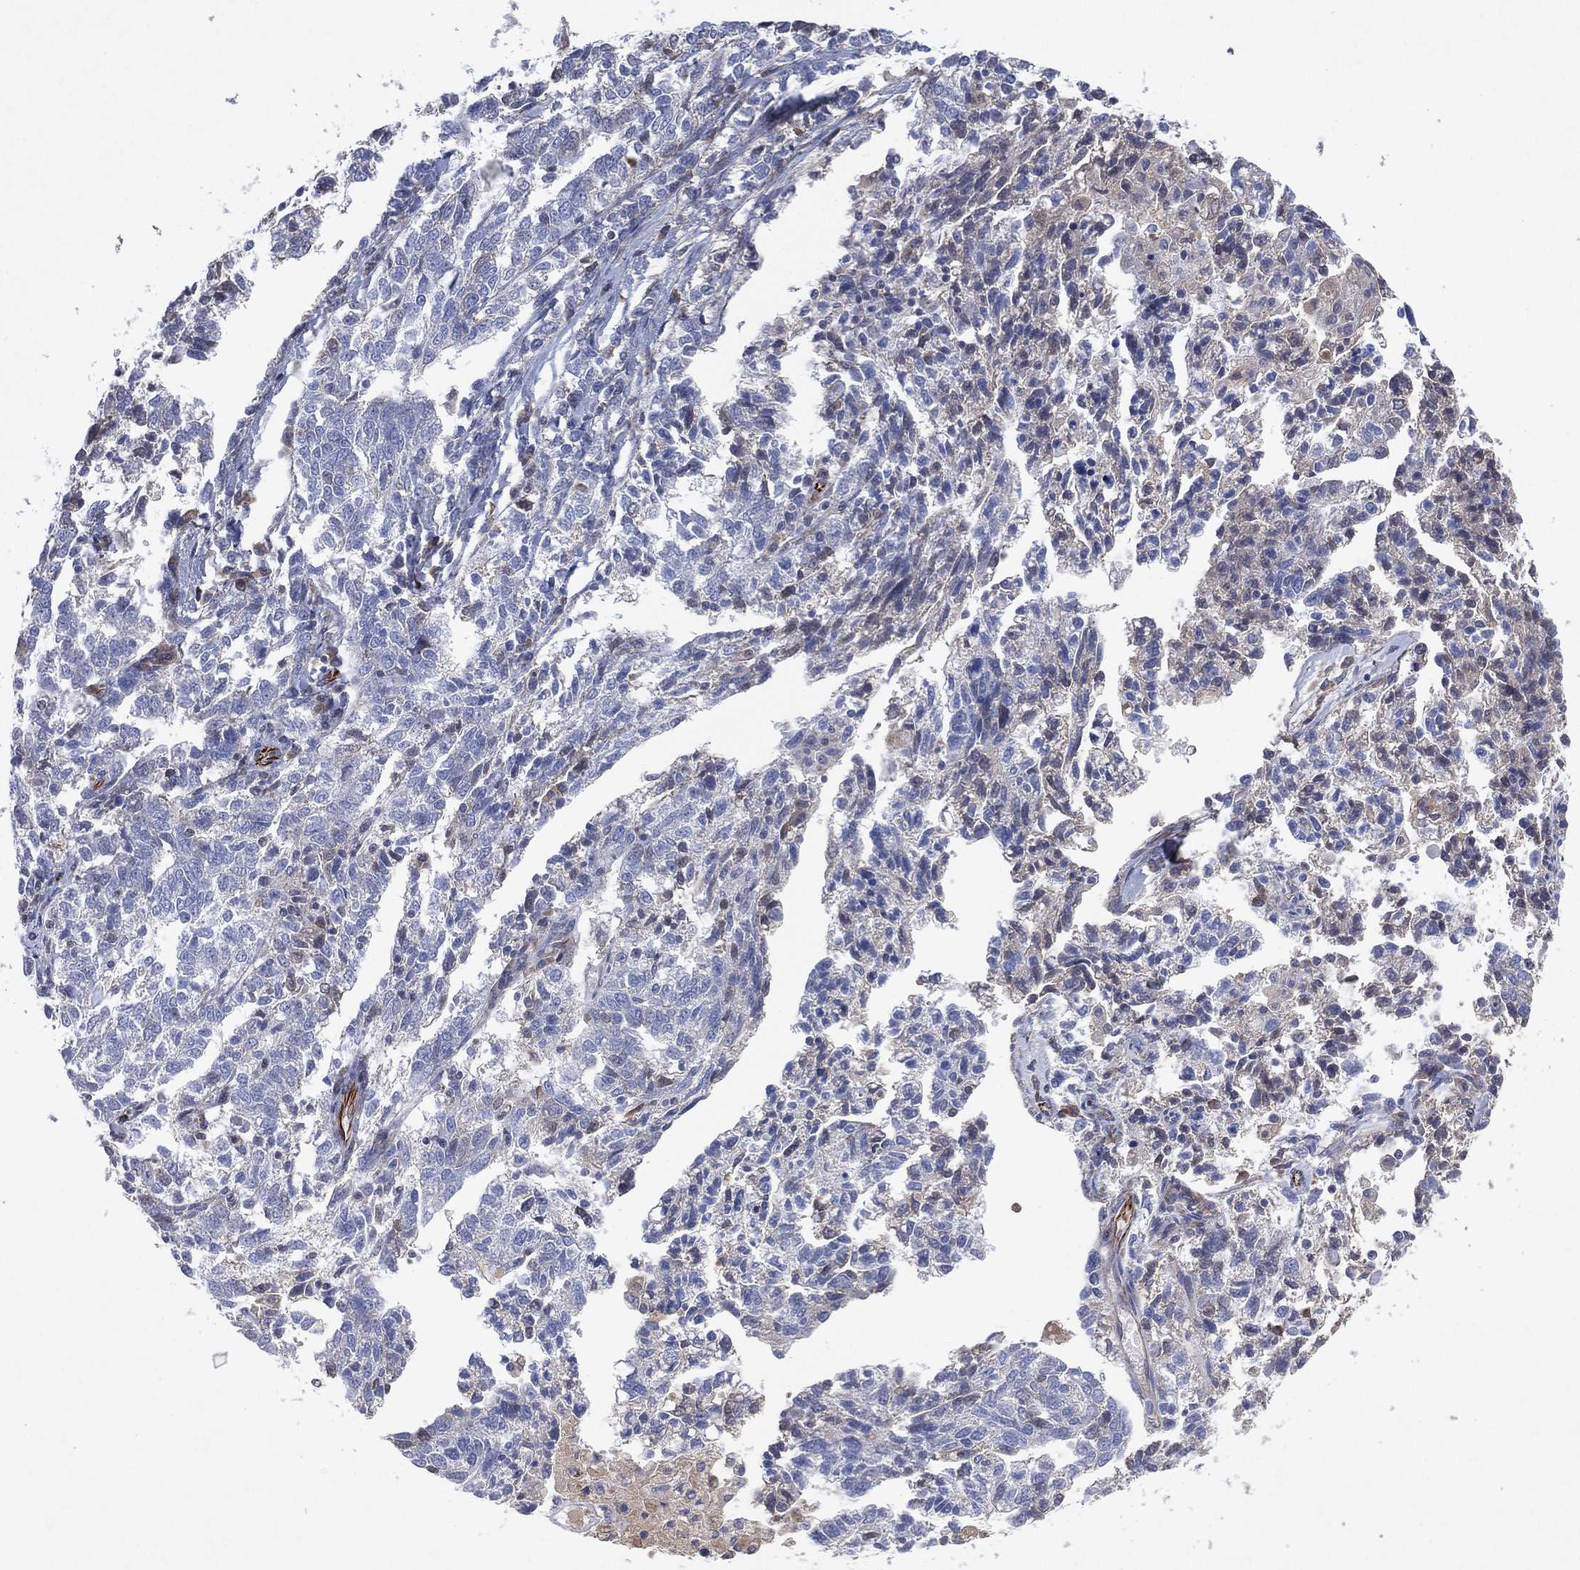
{"staining": {"intensity": "negative", "quantity": "none", "location": "none"}, "tissue": "ovarian cancer", "cell_type": "Tumor cells", "image_type": "cancer", "snomed": [{"axis": "morphology", "description": "Cystadenocarcinoma, serous, NOS"}, {"axis": "topography", "description": "Ovary"}], "caption": "The image reveals no staining of tumor cells in serous cystadenocarcinoma (ovarian).", "gene": "FLI1", "patient": {"sex": "female", "age": 71}}